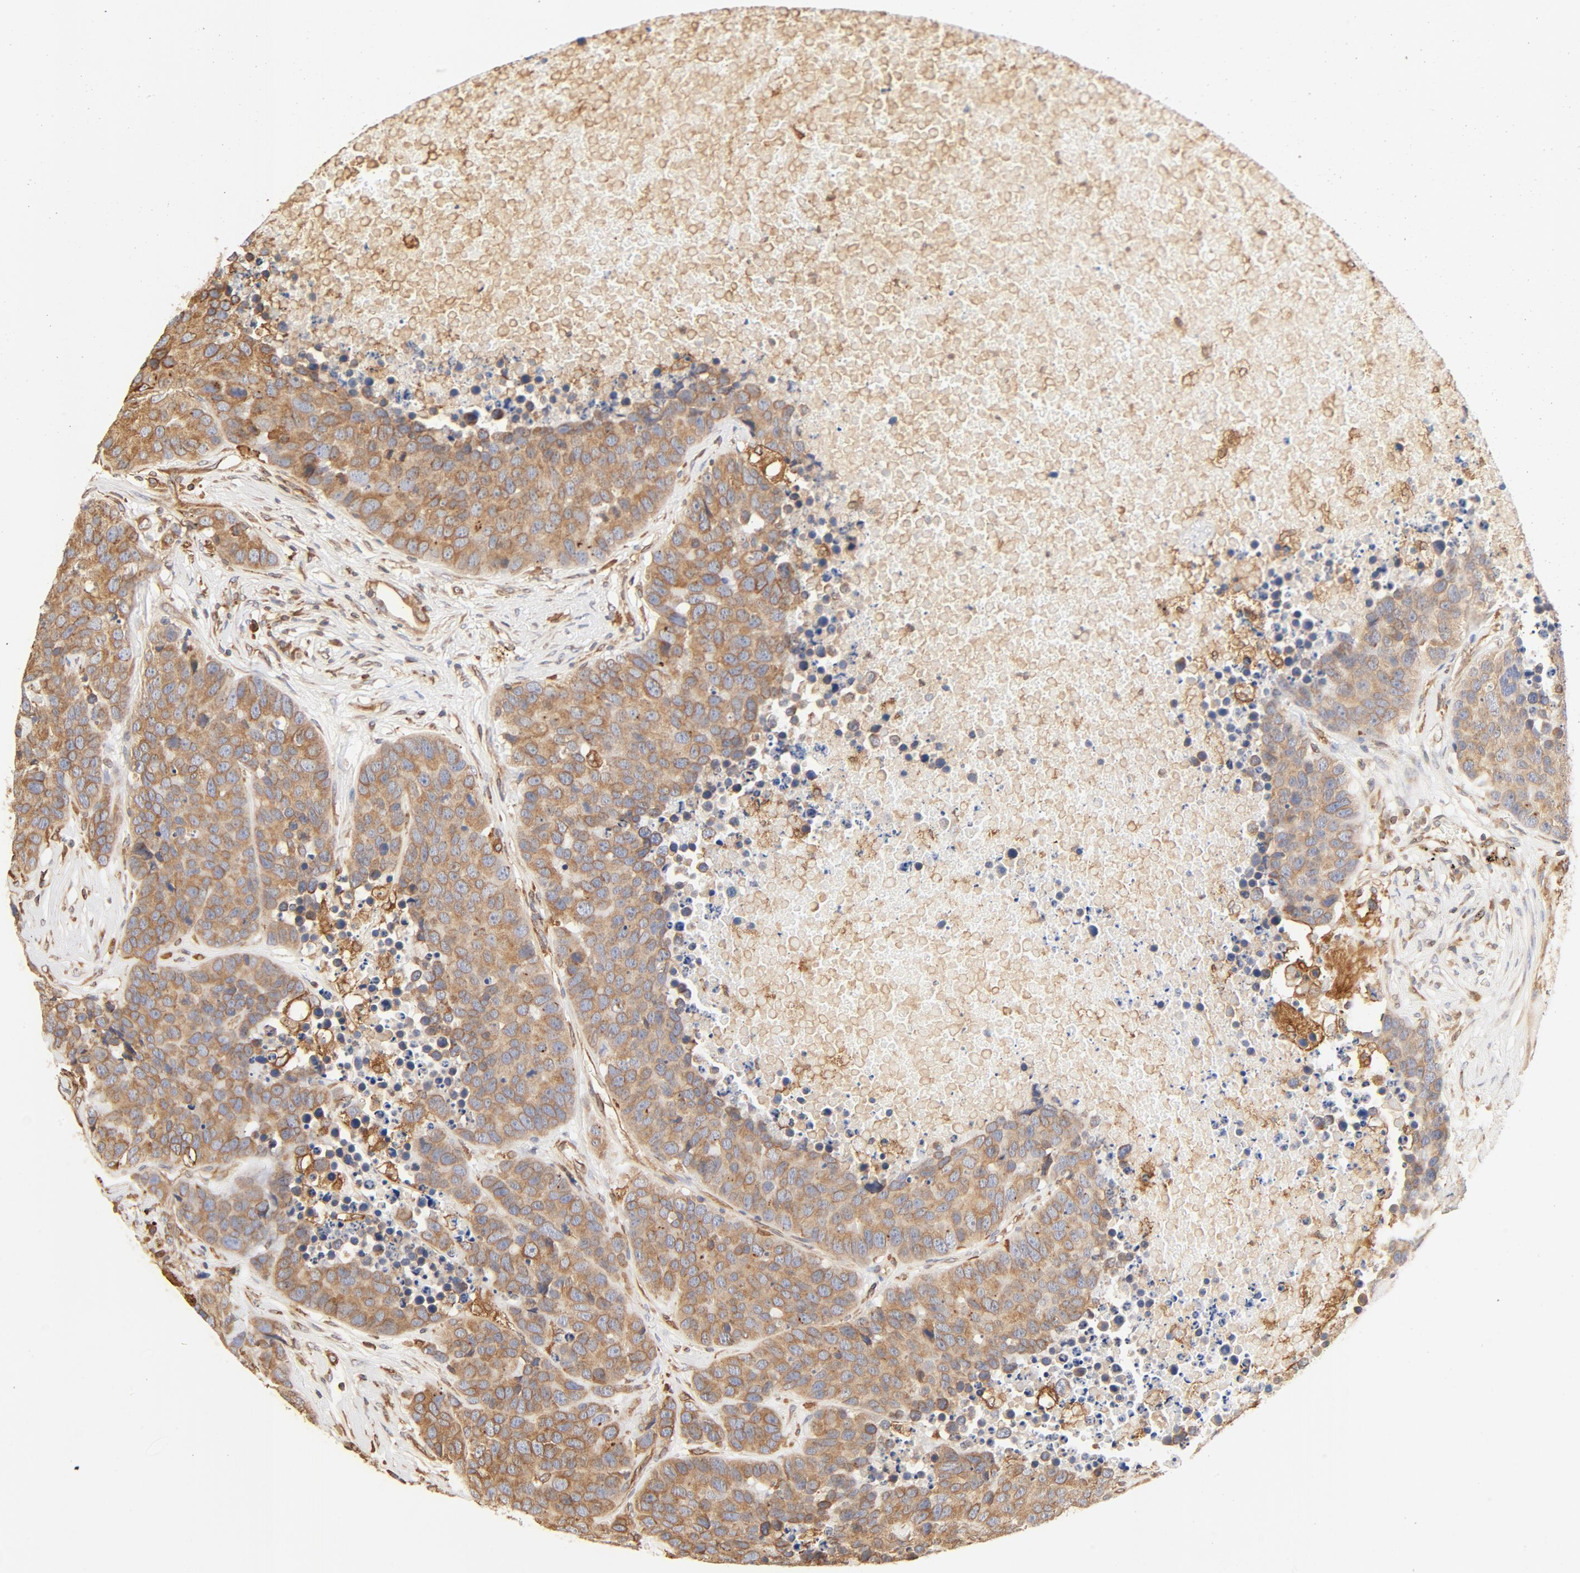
{"staining": {"intensity": "moderate", "quantity": ">75%", "location": "cytoplasmic/membranous"}, "tissue": "carcinoid", "cell_type": "Tumor cells", "image_type": "cancer", "snomed": [{"axis": "morphology", "description": "Carcinoid, malignant, NOS"}, {"axis": "topography", "description": "Lung"}], "caption": "This photomicrograph displays IHC staining of carcinoid (malignant), with medium moderate cytoplasmic/membranous positivity in approximately >75% of tumor cells.", "gene": "BCAP31", "patient": {"sex": "male", "age": 60}}